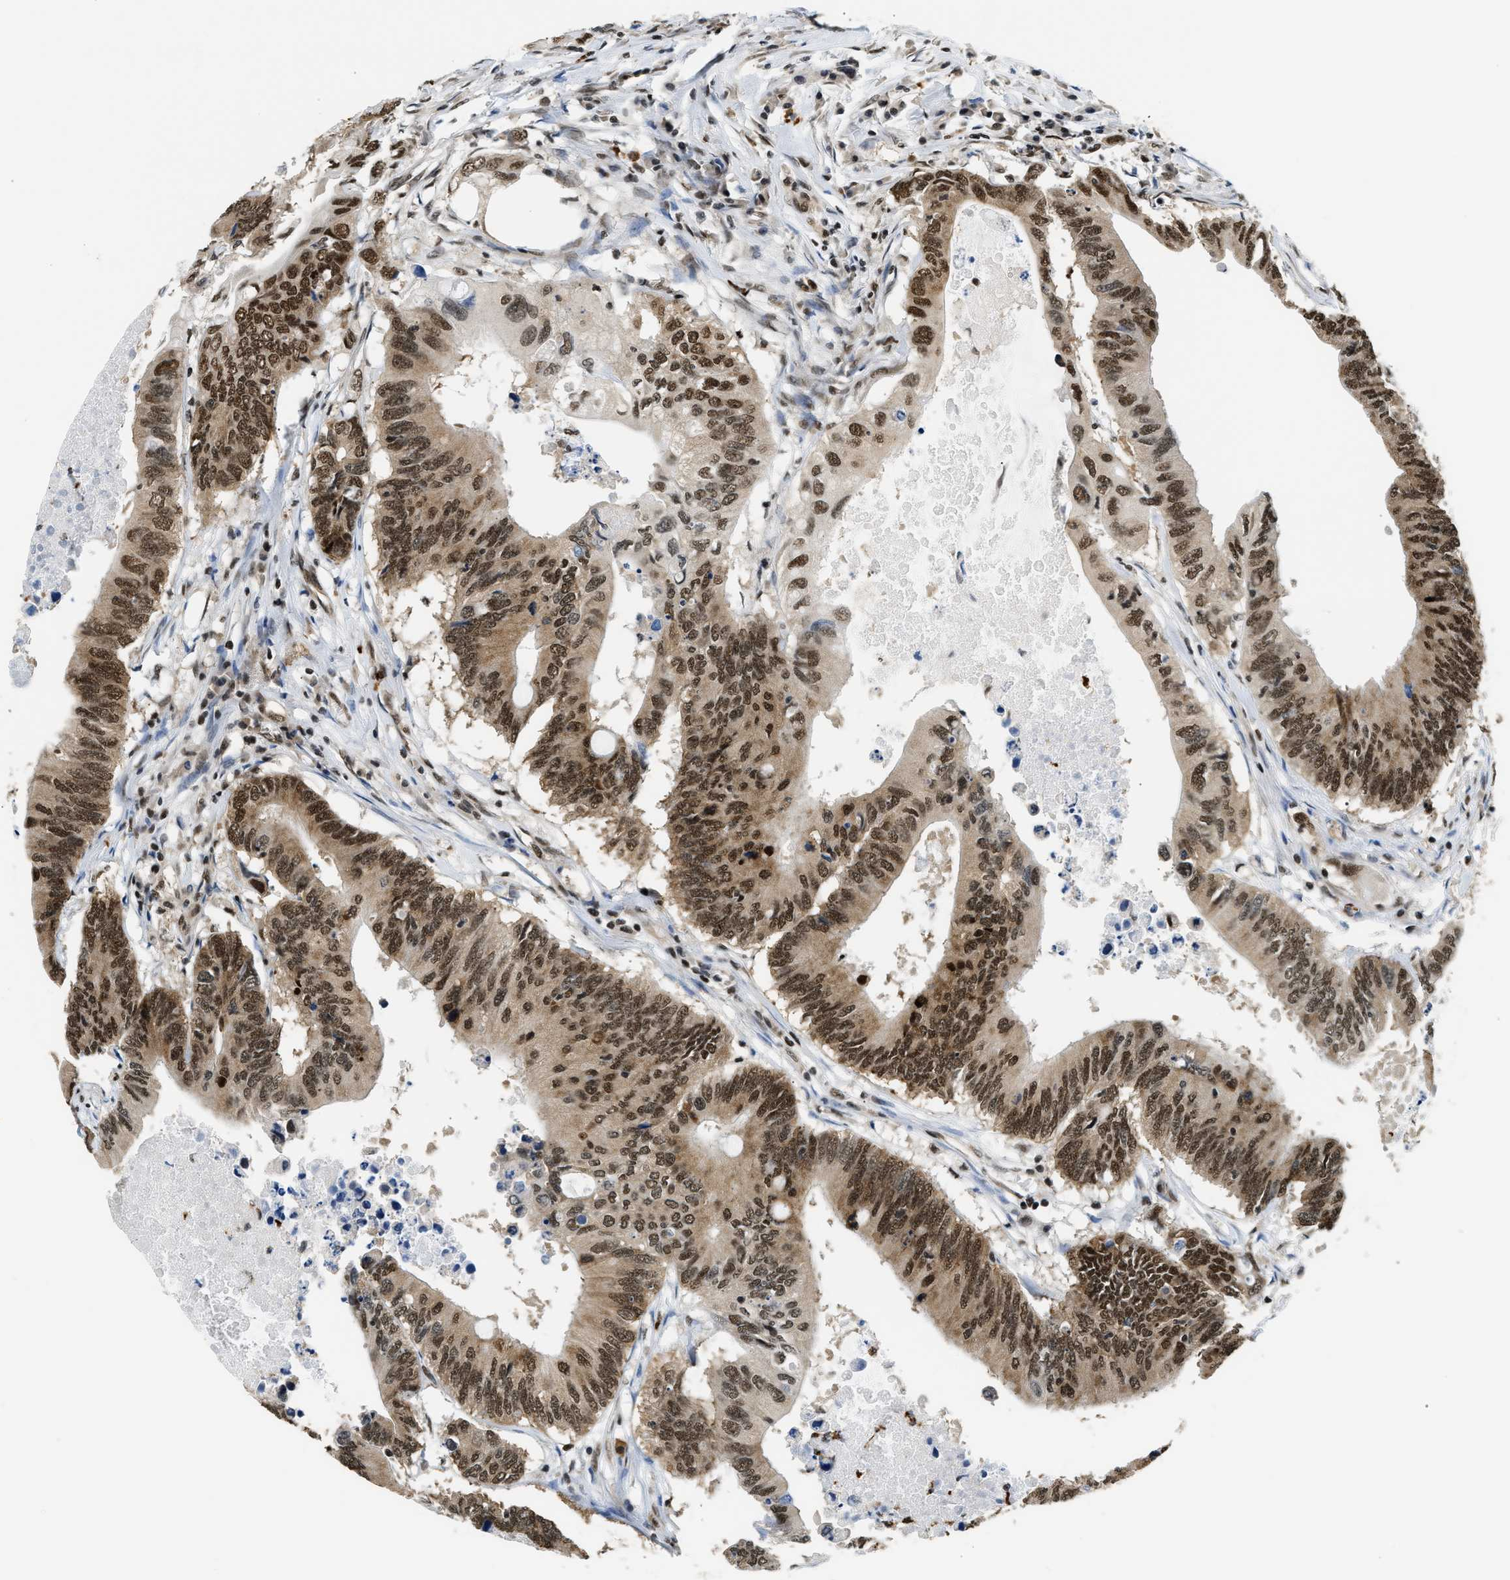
{"staining": {"intensity": "strong", "quantity": ">75%", "location": "cytoplasmic/membranous,nuclear"}, "tissue": "colorectal cancer", "cell_type": "Tumor cells", "image_type": "cancer", "snomed": [{"axis": "morphology", "description": "Adenocarcinoma, NOS"}, {"axis": "topography", "description": "Colon"}], "caption": "IHC staining of colorectal adenocarcinoma, which demonstrates high levels of strong cytoplasmic/membranous and nuclear expression in about >75% of tumor cells indicating strong cytoplasmic/membranous and nuclear protein positivity. The staining was performed using DAB (3,3'-diaminobenzidine) (brown) for protein detection and nuclei were counterstained in hematoxylin (blue).", "gene": "CCNDBP1", "patient": {"sex": "male", "age": 71}}